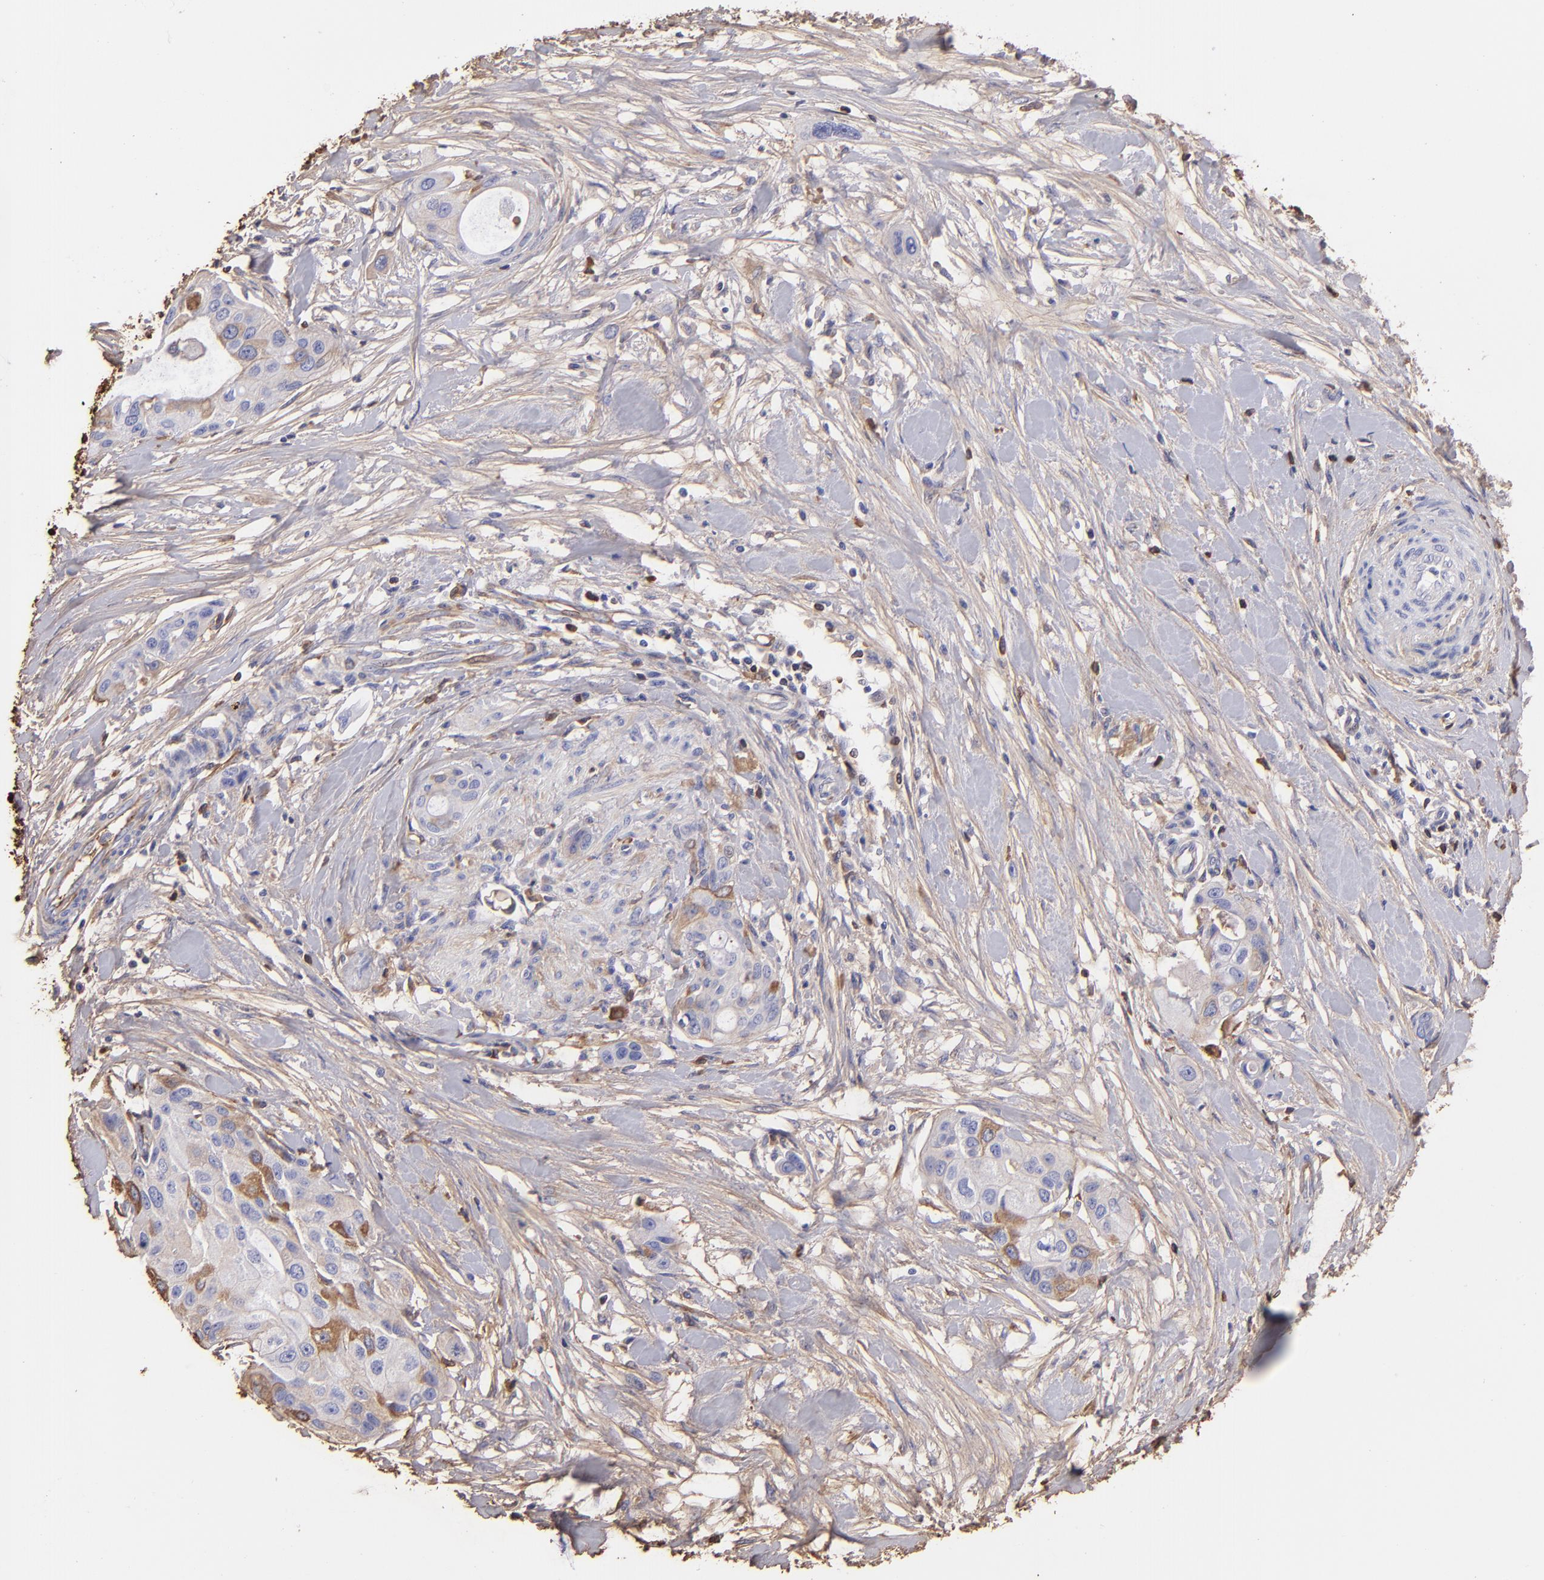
{"staining": {"intensity": "moderate", "quantity": "<25%", "location": "cytoplasmic/membranous"}, "tissue": "pancreatic cancer", "cell_type": "Tumor cells", "image_type": "cancer", "snomed": [{"axis": "morphology", "description": "Adenocarcinoma, NOS"}, {"axis": "topography", "description": "Pancreas"}], "caption": "Moderate cytoplasmic/membranous protein expression is seen in approximately <25% of tumor cells in adenocarcinoma (pancreatic).", "gene": "FGB", "patient": {"sex": "female", "age": 60}}